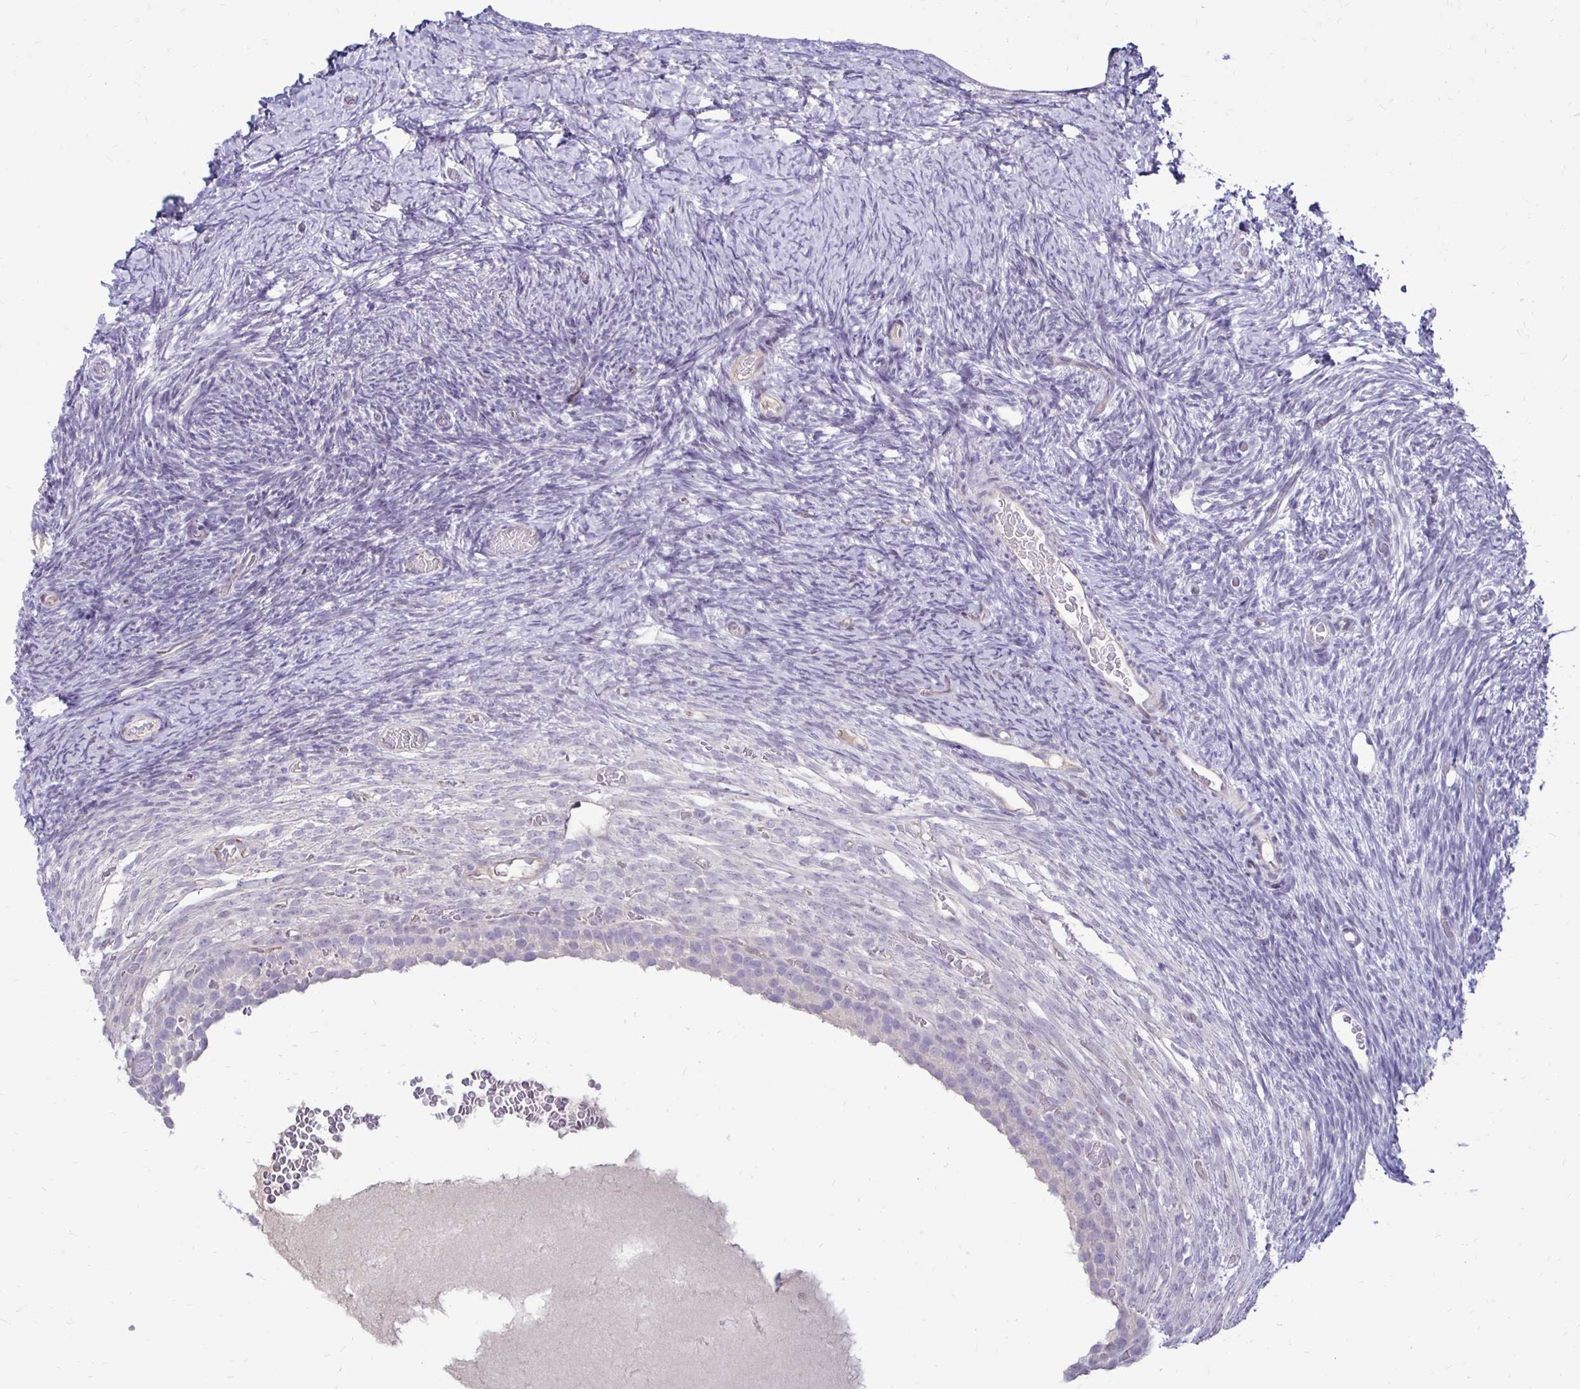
{"staining": {"intensity": "negative", "quantity": "none", "location": "none"}, "tissue": "ovary", "cell_type": "Follicle cells", "image_type": "normal", "snomed": [{"axis": "morphology", "description": "Normal tissue, NOS"}, {"axis": "topography", "description": "Ovary"}], "caption": "Histopathology image shows no protein expression in follicle cells of benign ovary.", "gene": "GAS2", "patient": {"sex": "female", "age": 39}}